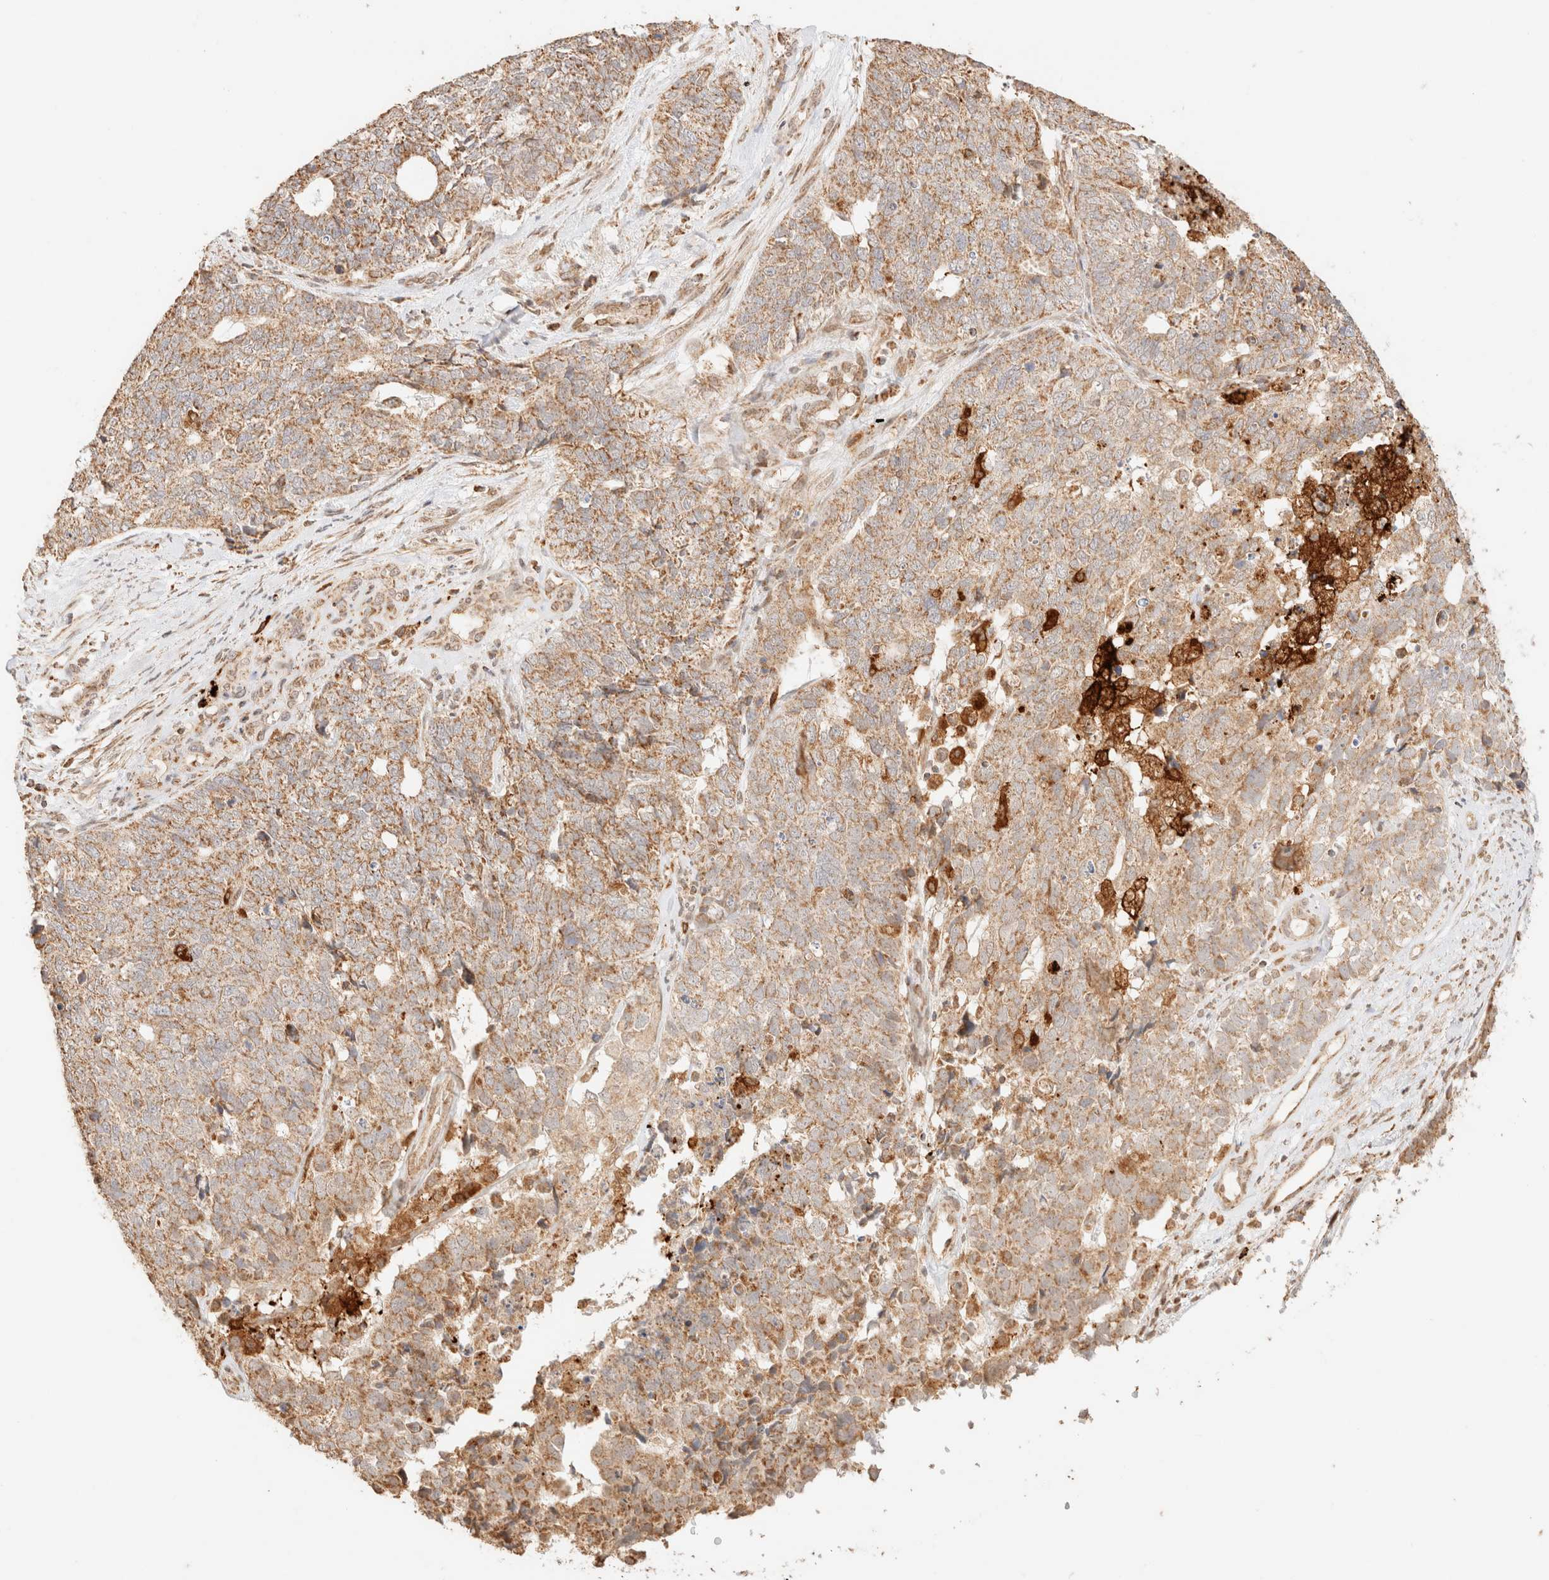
{"staining": {"intensity": "weak", "quantity": ">75%", "location": "cytoplasmic/membranous"}, "tissue": "cervical cancer", "cell_type": "Tumor cells", "image_type": "cancer", "snomed": [{"axis": "morphology", "description": "Squamous cell carcinoma, NOS"}, {"axis": "topography", "description": "Cervix"}], "caption": "Cervical cancer stained with DAB IHC exhibits low levels of weak cytoplasmic/membranous positivity in approximately >75% of tumor cells.", "gene": "TACO1", "patient": {"sex": "female", "age": 63}}